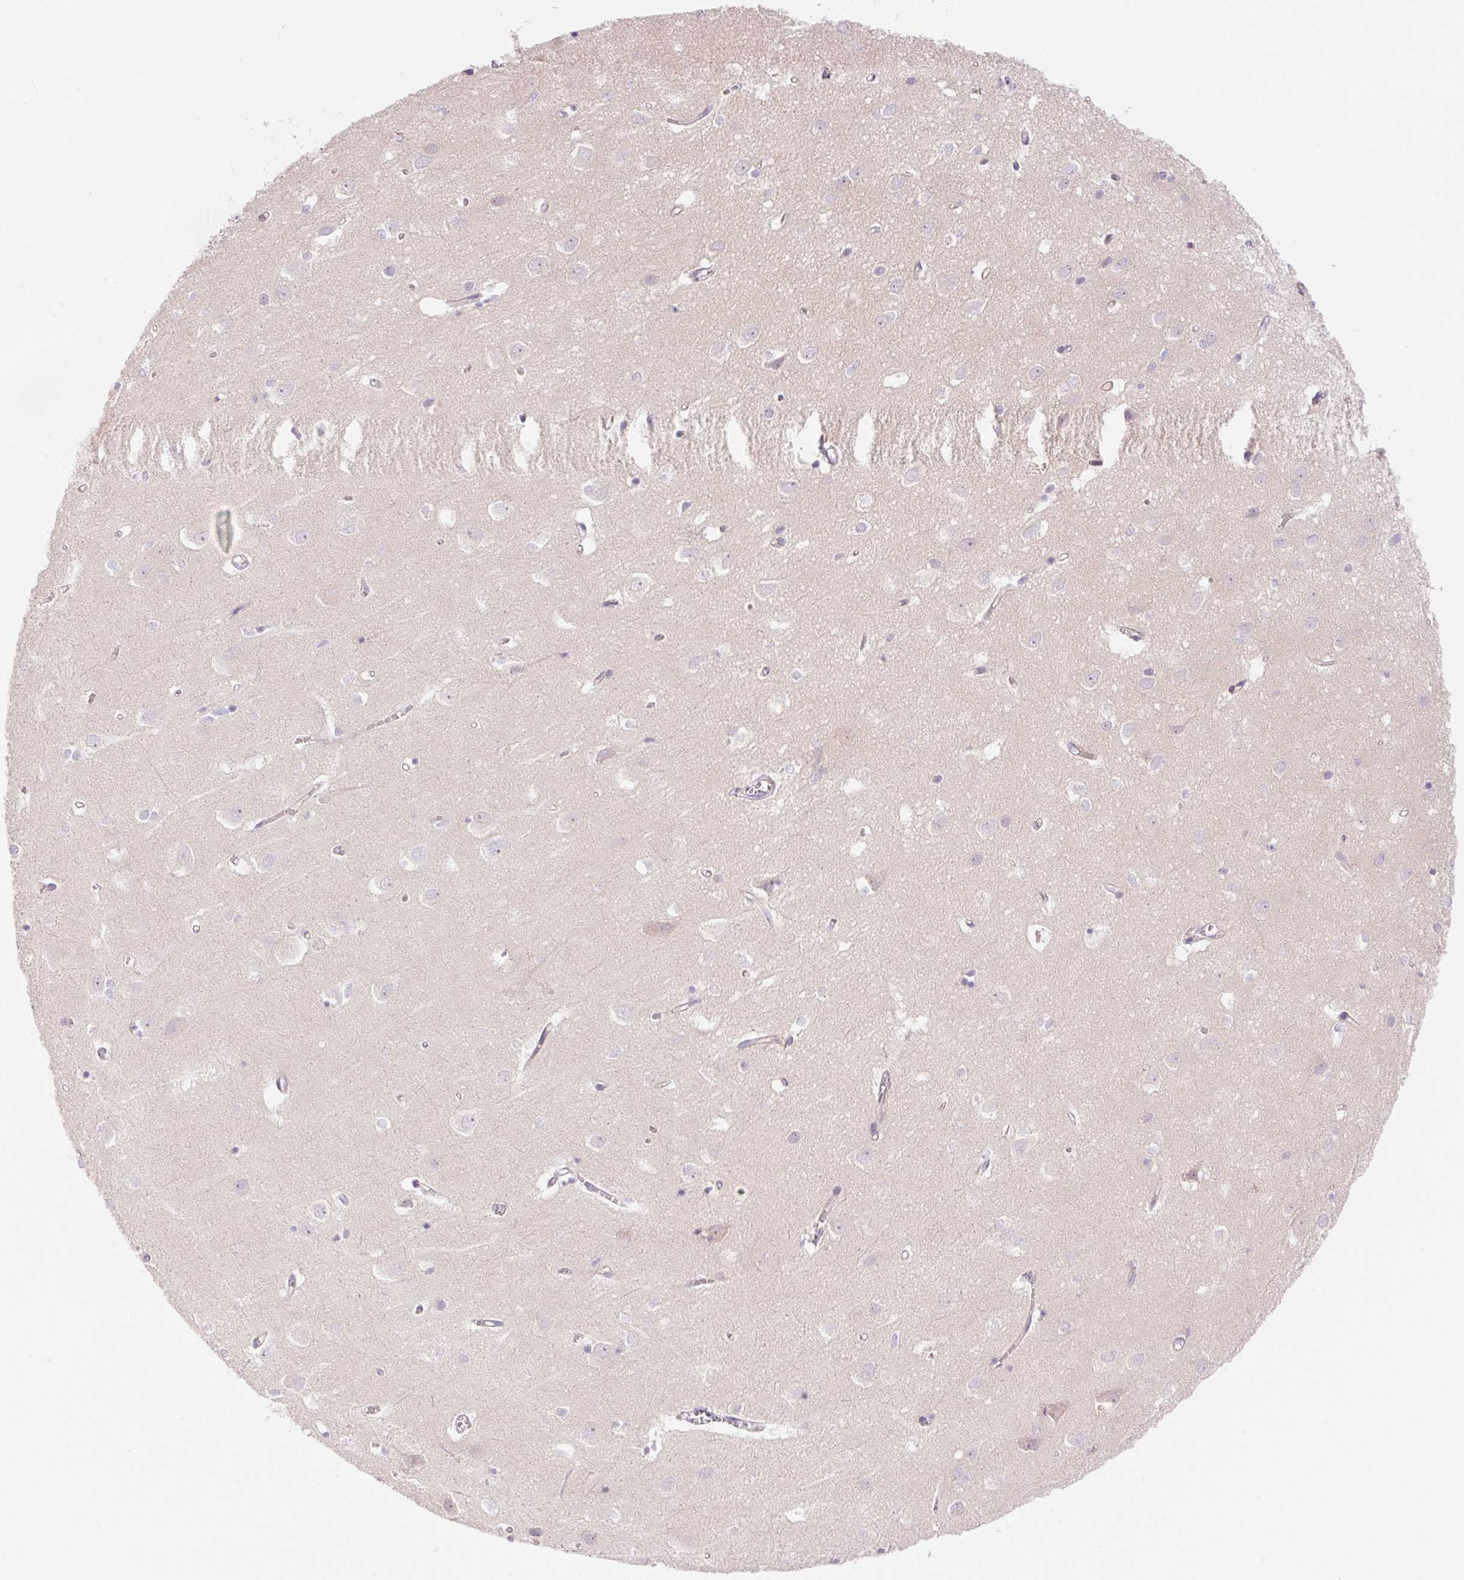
{"staining": {"intensity": "negative", "quantity": "none", "location": "none"}, "tissue": "cerebral cortex", "cell_type": "Endothelial cells", "image_type": "normal", "snomed": [{"axis": "morphology", "description": "Normal tissue, NOS"}, {"axis": "topography", "description": "Cerebral cortex"}], "caption": "Histopathology image shows no protein staining in endothelial cells of unremarkable cerebral cortex.", "gene": "DENND5A", "patient": {"sex": "male", "age": 70}}